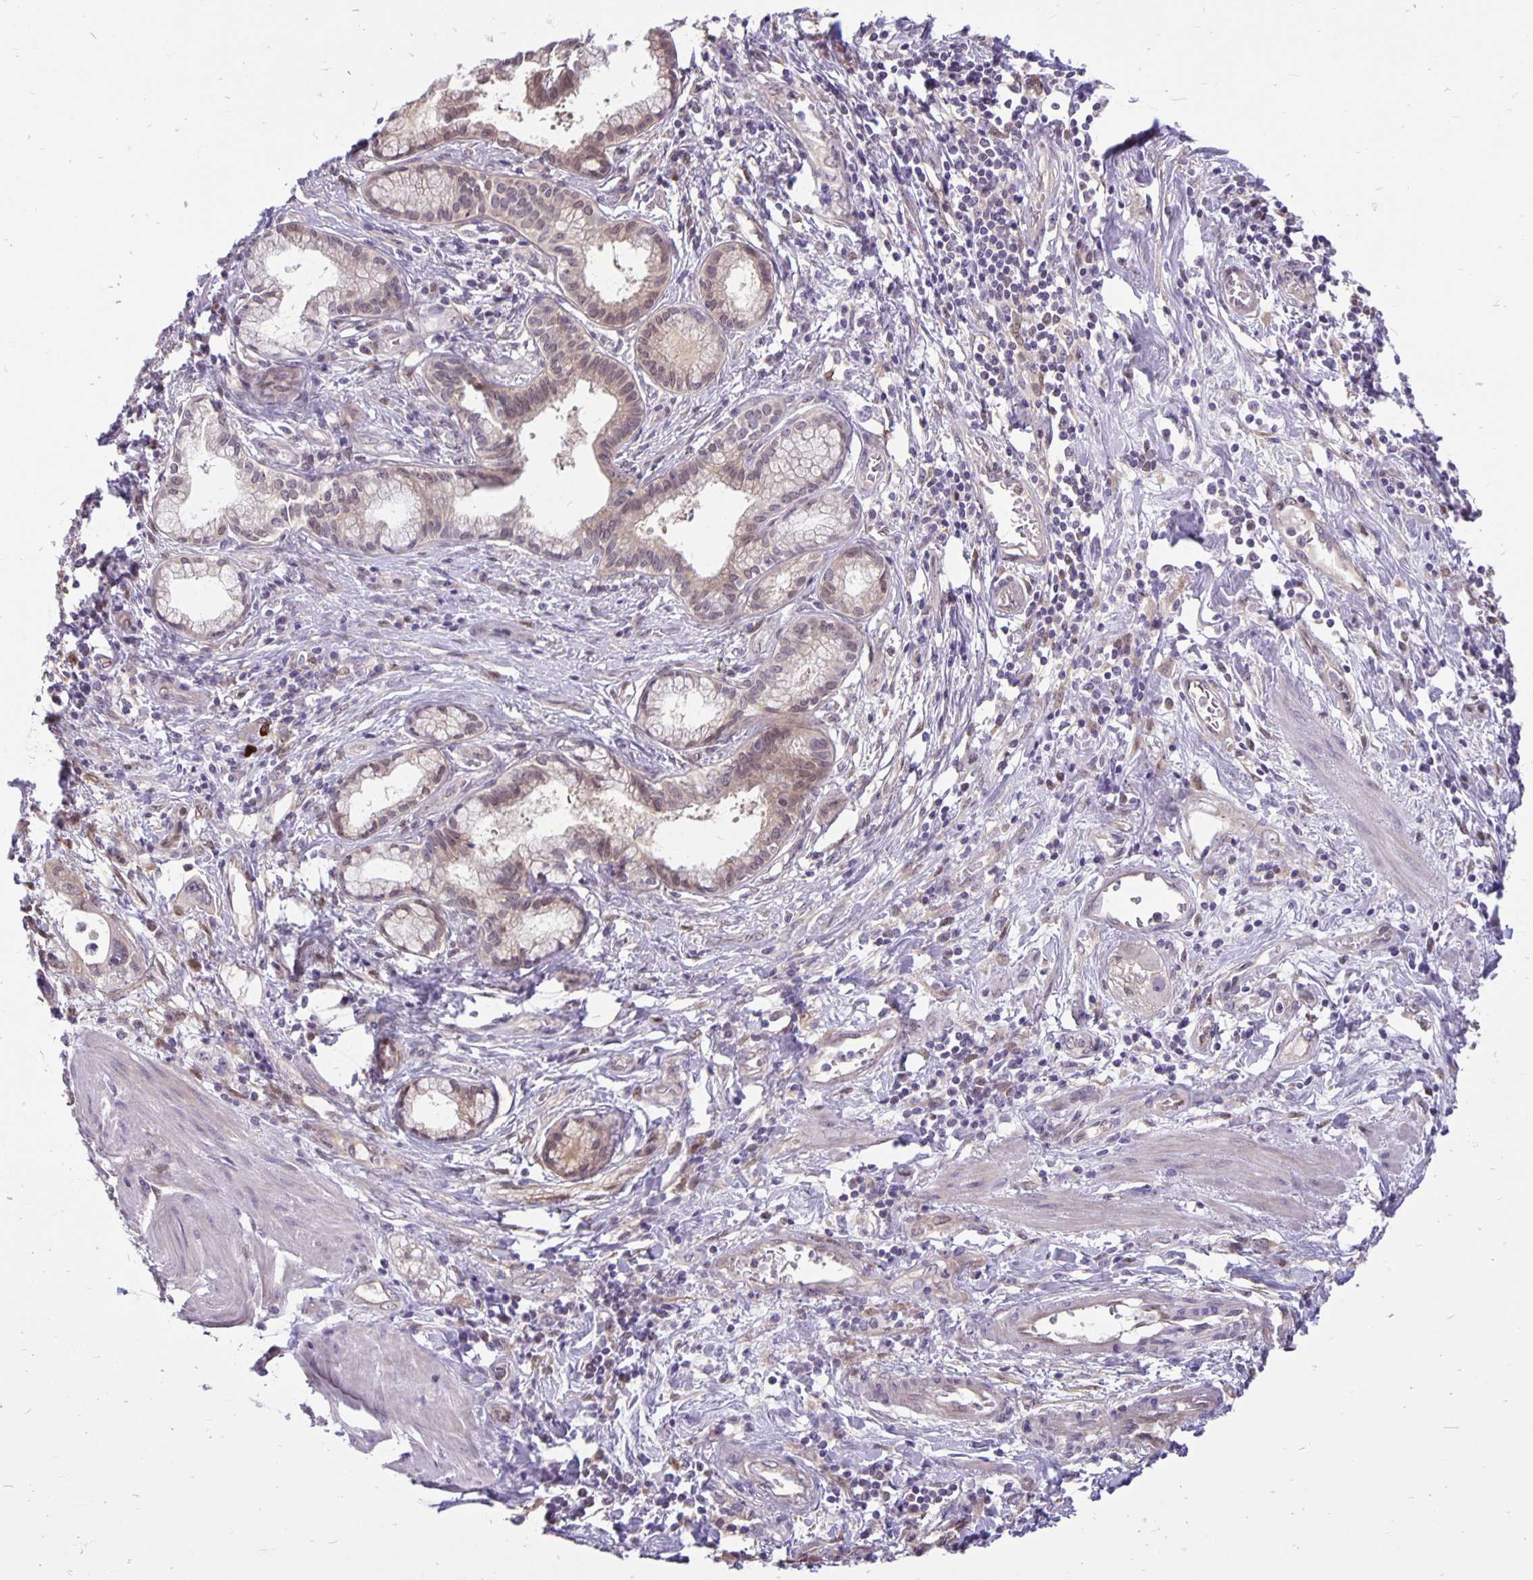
{"staining": {"intensity": "negative", "quantity": "none", "location": "none"}, "tissue": "pancreatic cancer", "cell_type": "Tumor cells", "image_type": "cancer", "snomed": [{"axis": "morphology", "description": "Adenocarcinoma, NOS"}, {"axis": "topography", "description": "Pancreas"}], "caption": "A high-resolution photomicrograph shows immunohistochemistry staining of pancreatic adenocarcinoma, which displays no significant expression in tumor cells.", "gene": "TAX1BP3", "patient": {"sex": "female", "age": 66}}